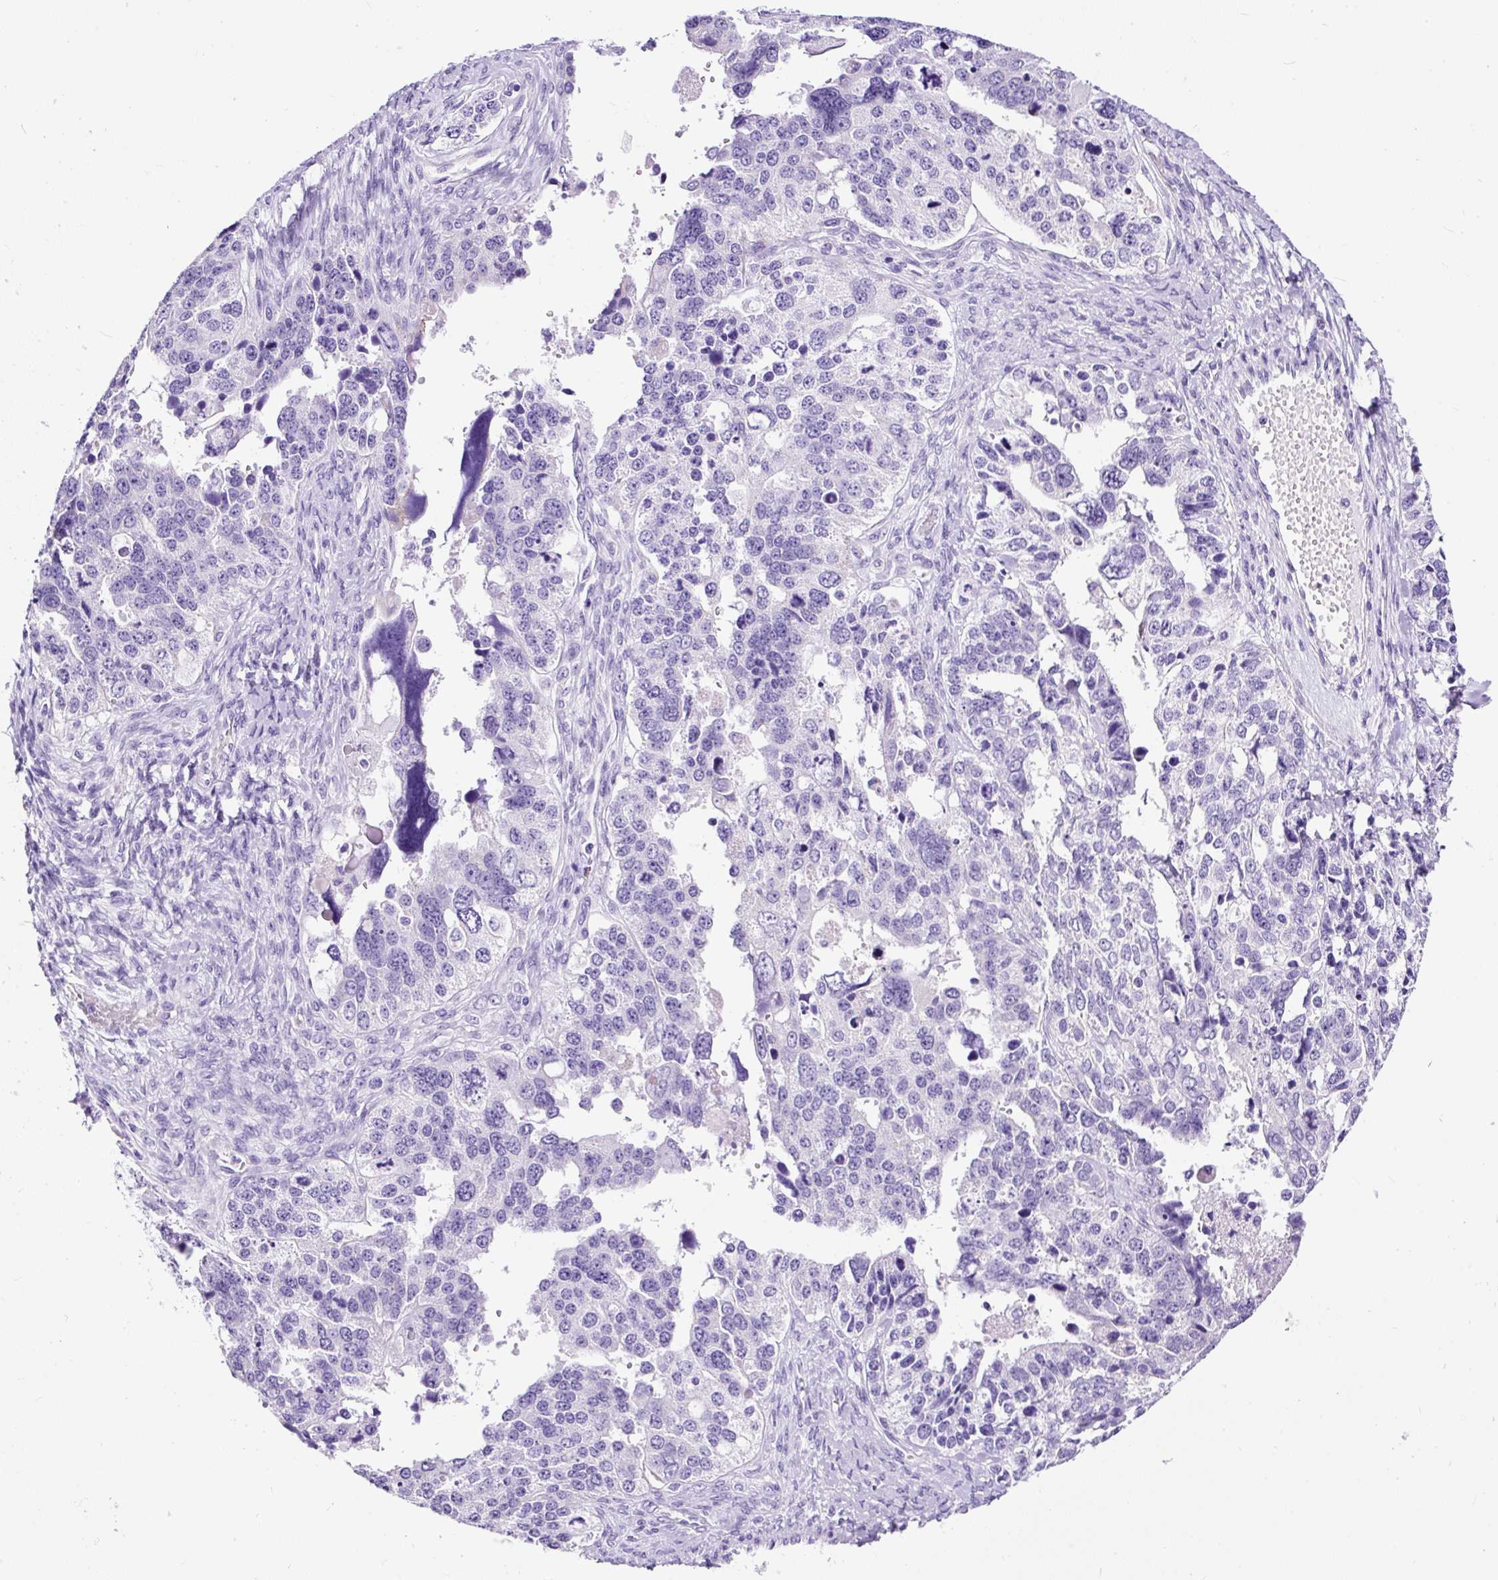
{"staining": {"intensity": "negative", "quantity": "none", "location": "none"}, "tissue": "ovarian cancer", "cell_type": "Tumor cells", "image_type": "cancer", "snomed": [{"axis": "morphology", "description": "Cystadenocarcinoma, serous, NOS"}, {"axis": "topography", "description": "Ovary"}], "caption": "Human ovarian cancer stained for a protein using immunohistochemistry reveals no staining in tumor cells.", "gene": "STOX2", "patient": {"sex": "female", "age": 76}}